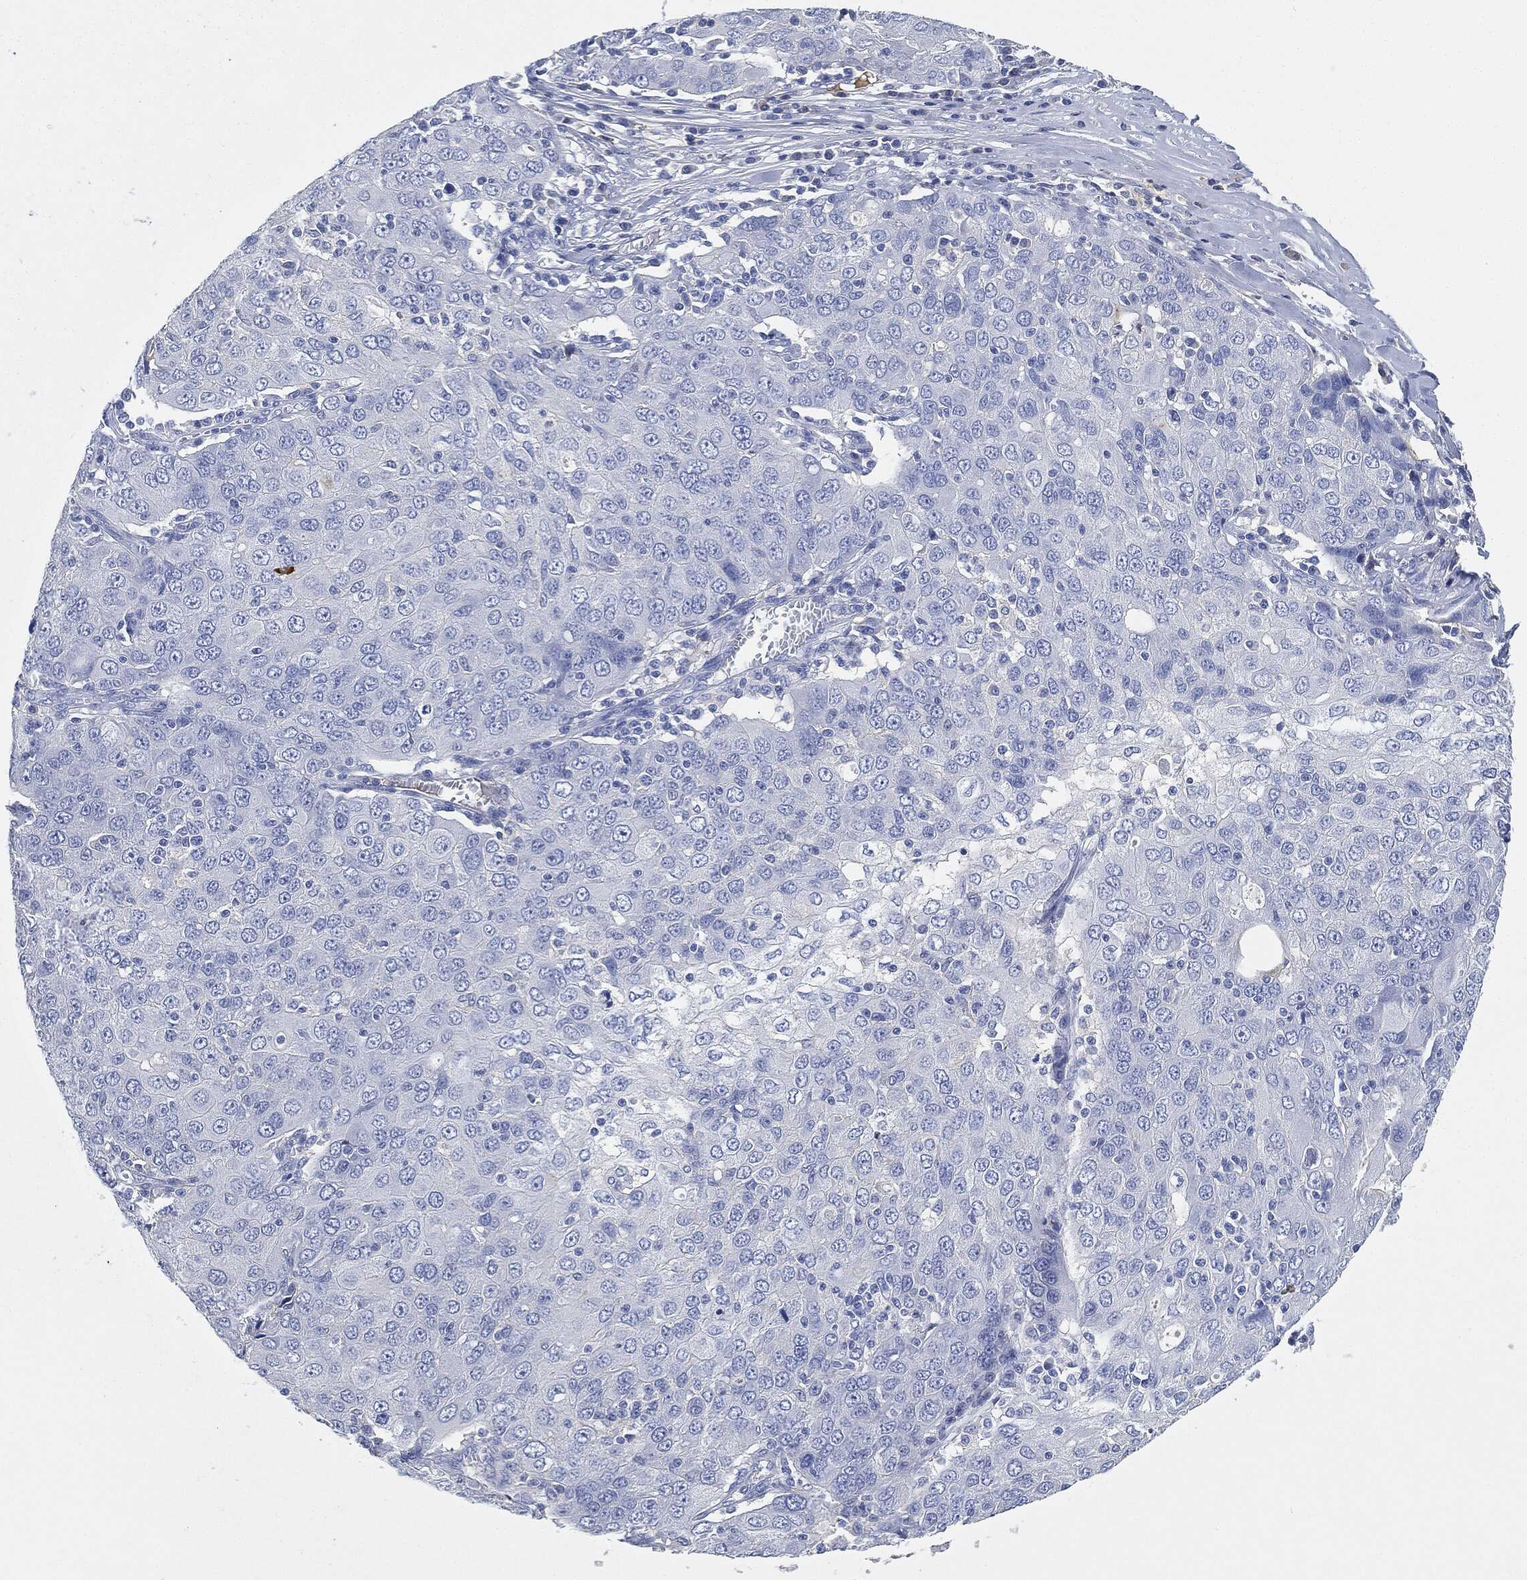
{"staining": {"intensity": "negative", "quantity": "none", "location": "none"}, "tissue": "ovarian cancer", "cell_type": "Tumor cells", "image_type": "cancer", "snomed": [{"axis": "morphology", "description": "Carcinoma, endometroid"}, {"axis": "topography", "description": "Ovary"}], "caption": "Ovarian cancer was stained to show a protein in brown. There is no significant expression in tumor cells. The staining is performed using DAB (3,3'-diaminobenzidine) brown chromogen with nuclei counter-stained in using hematoxylin.", "gene": "IGLV6-57", "patient": {"sex": "female", "age": 50}}